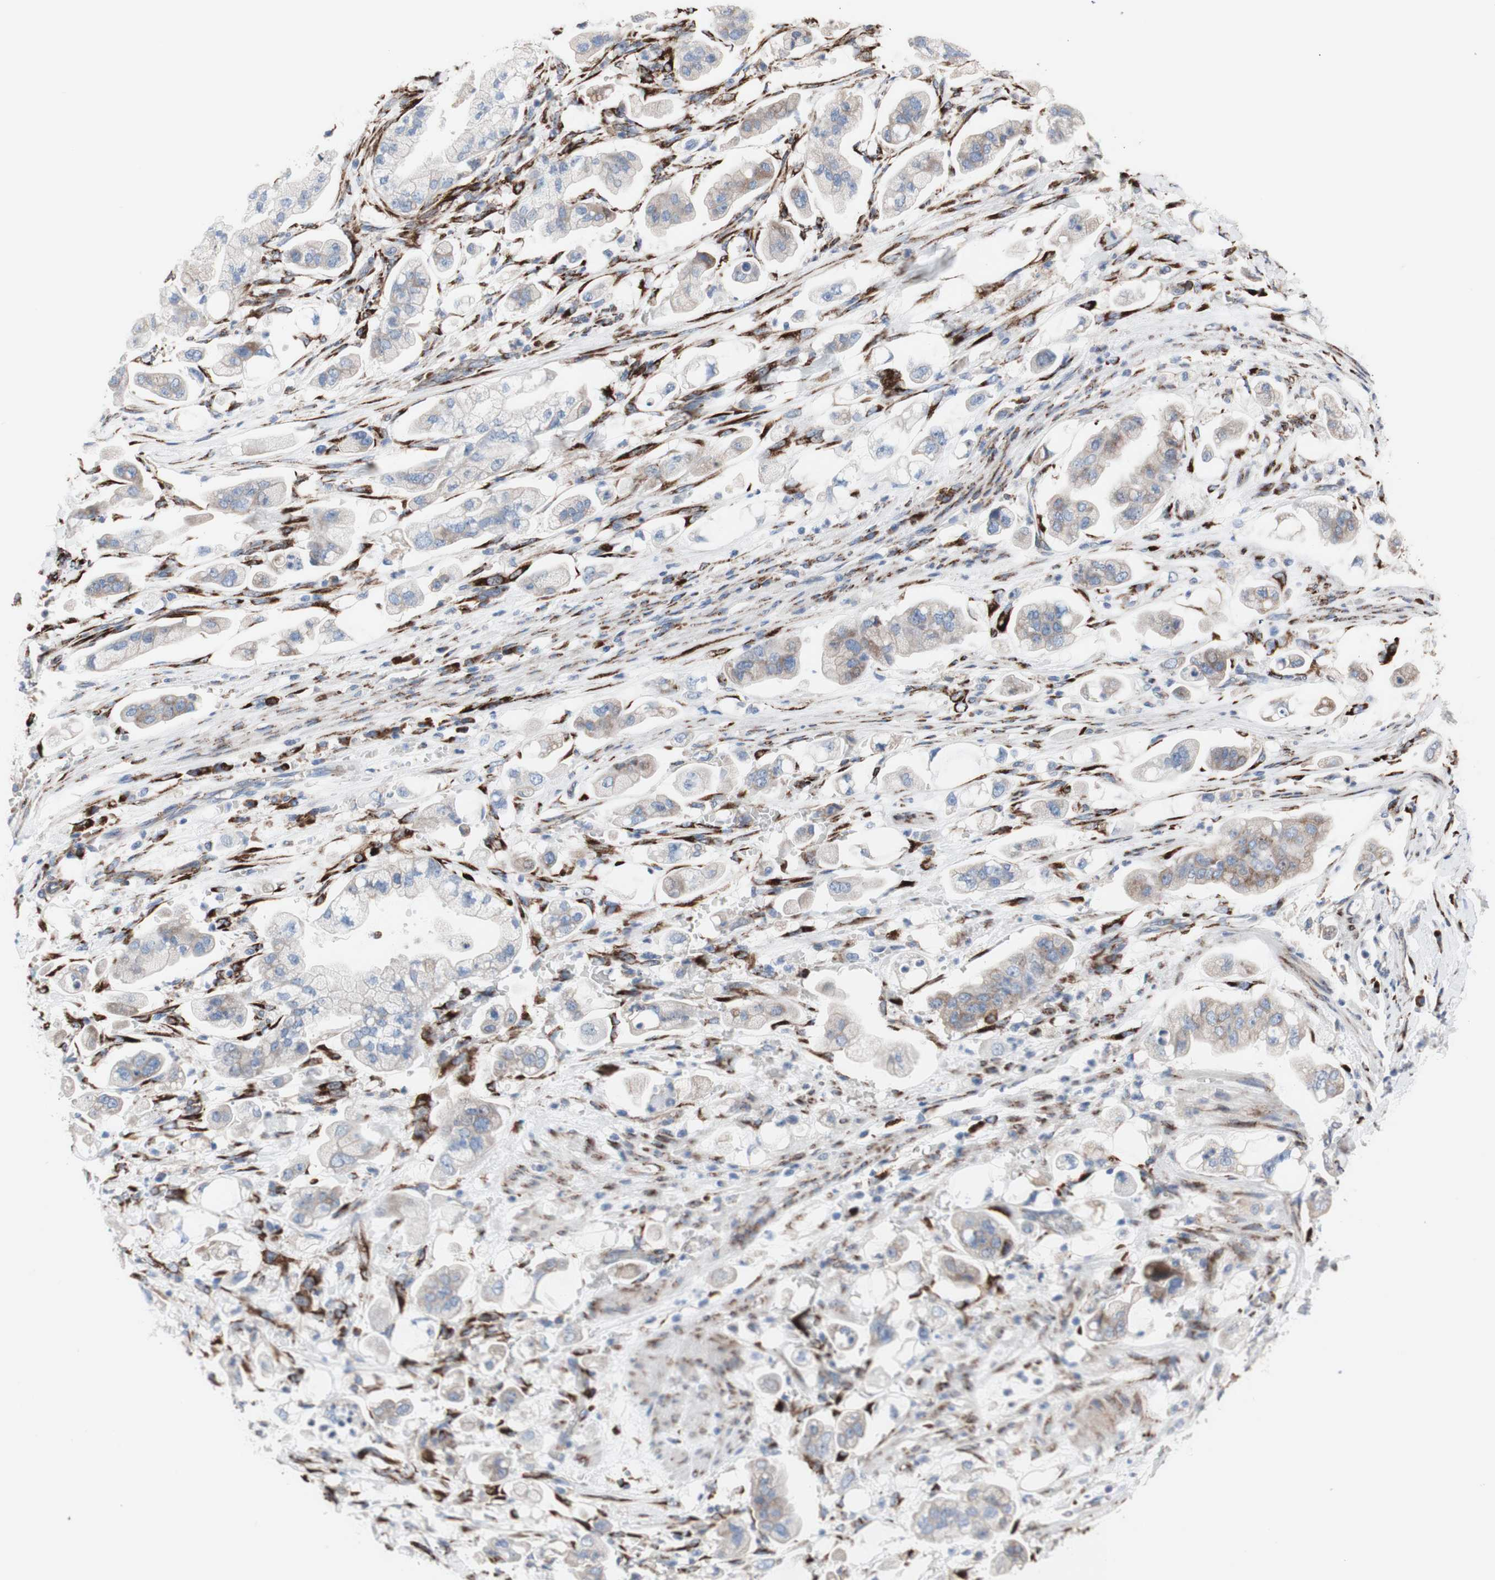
{"staining": {"intensity": "weak", "quantity": ">75%", "location": "cytoplasmic/membranous"}, "tissue": "stomach cancer", "cell_type": "Tumor cells", "image_type": "cancer", "snomed": [{"axis": "morphology", "description": "Adenocarcinoma, NOS"}, {"axis": "topography", "description": "Stomach"}], "caption": "A brown stain highlights weak cytoplasmic/membranous positivity of a protein in stomach cancer tumor cells.", "gene": "AGPAT5", "patient": {"sex": "male", "age": 62}}